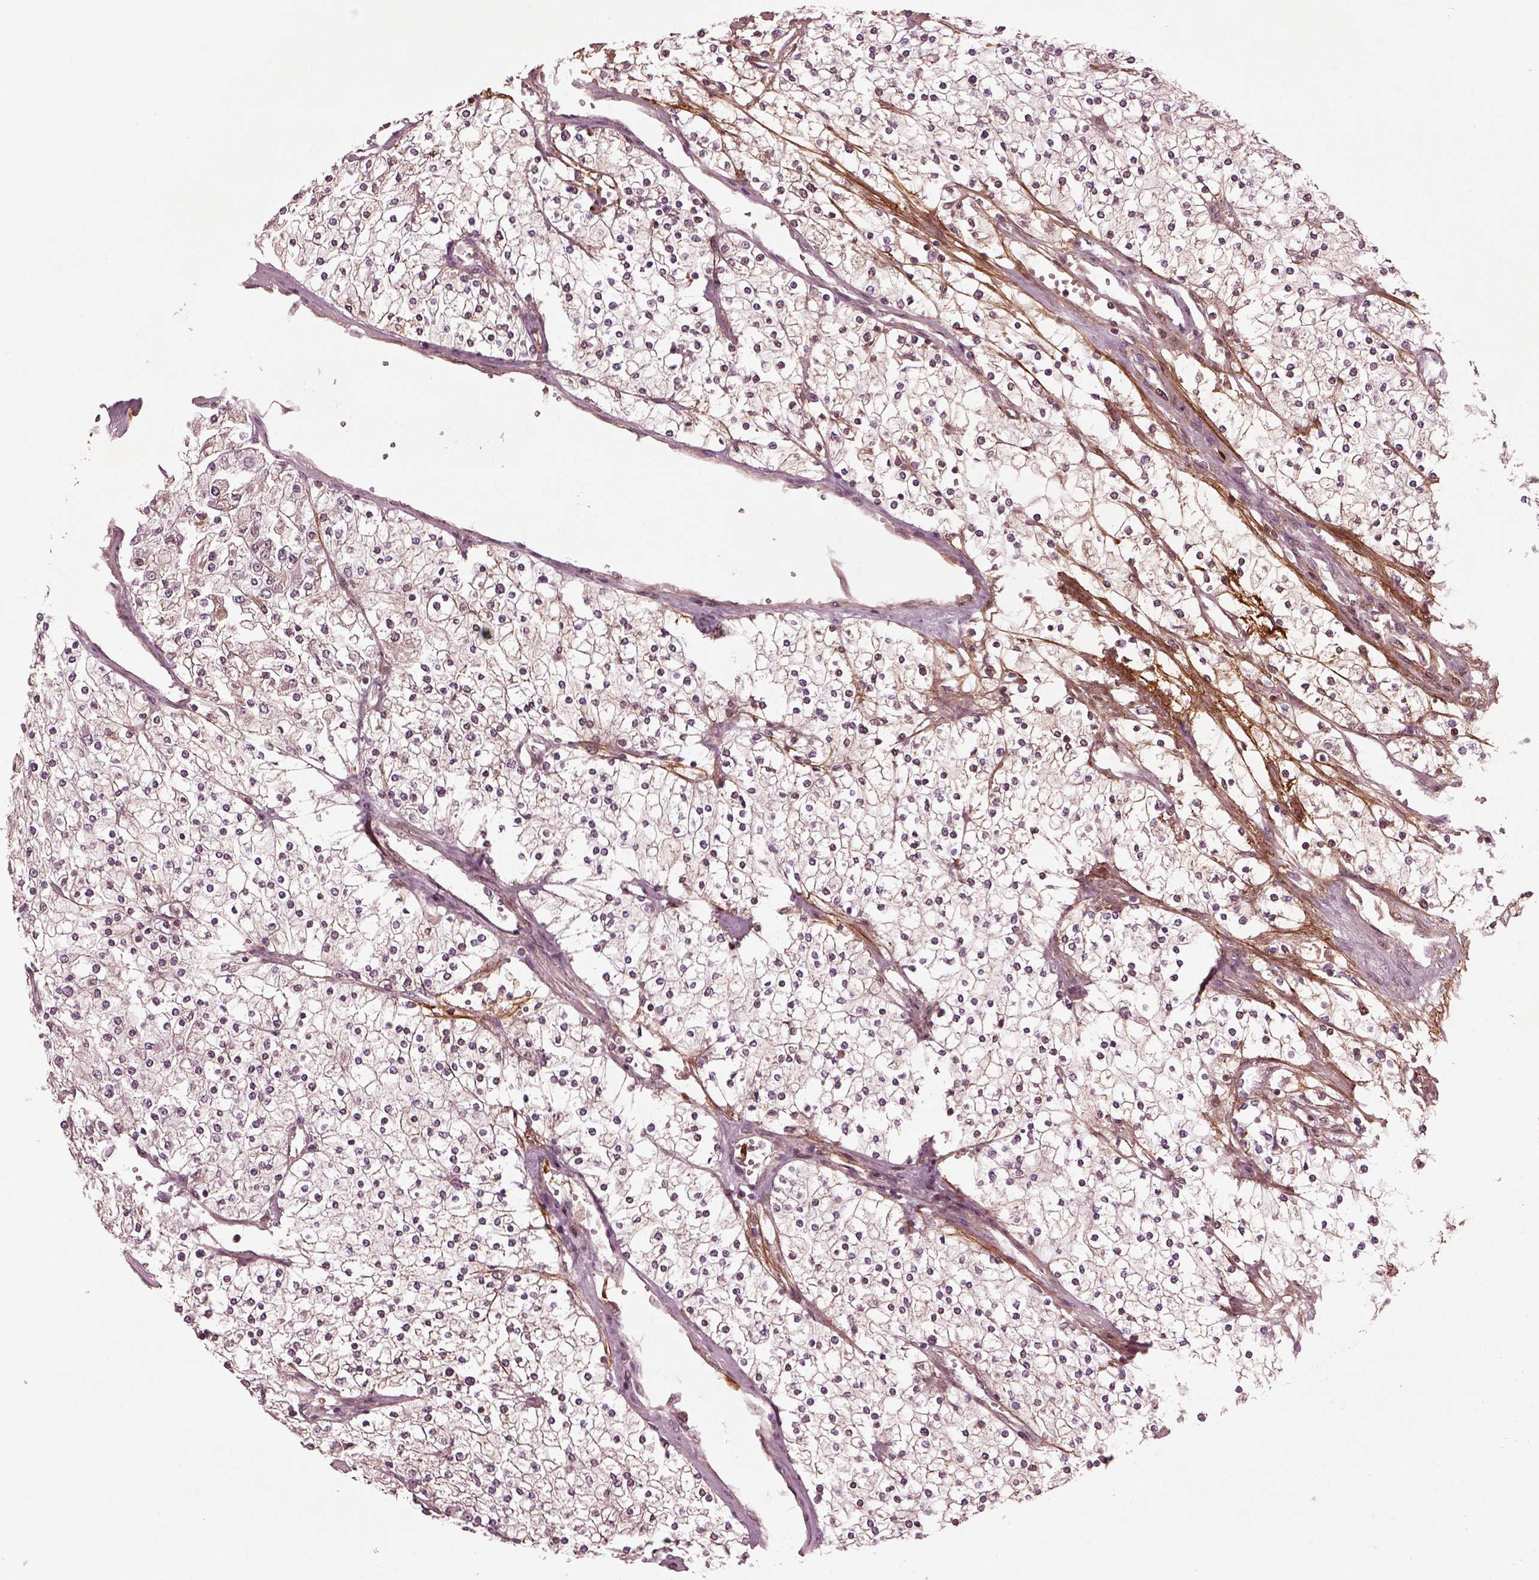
{"staining": {"intensity": "negative", "quantity": "none", "location": "none"}, "tissue": "renal cancer", "cell_type": "Tumor cells", "image_type": "cancer", "snomed": [{"axis": "morphology", "description": "Adenocarcinoma, NOS"}, {"axis": "topography", "description": "Kidney"}], "caption": "The image reveals no significant expression in tumor cells of renal cancer (adenocarcinoma). Brightfield microscopy of IHC stained with DAB (brown) and hematoxylin (blue), captured at high magnification.", "gene": "EFEMP1", "patient": {"sex": "male", "age": 80}}